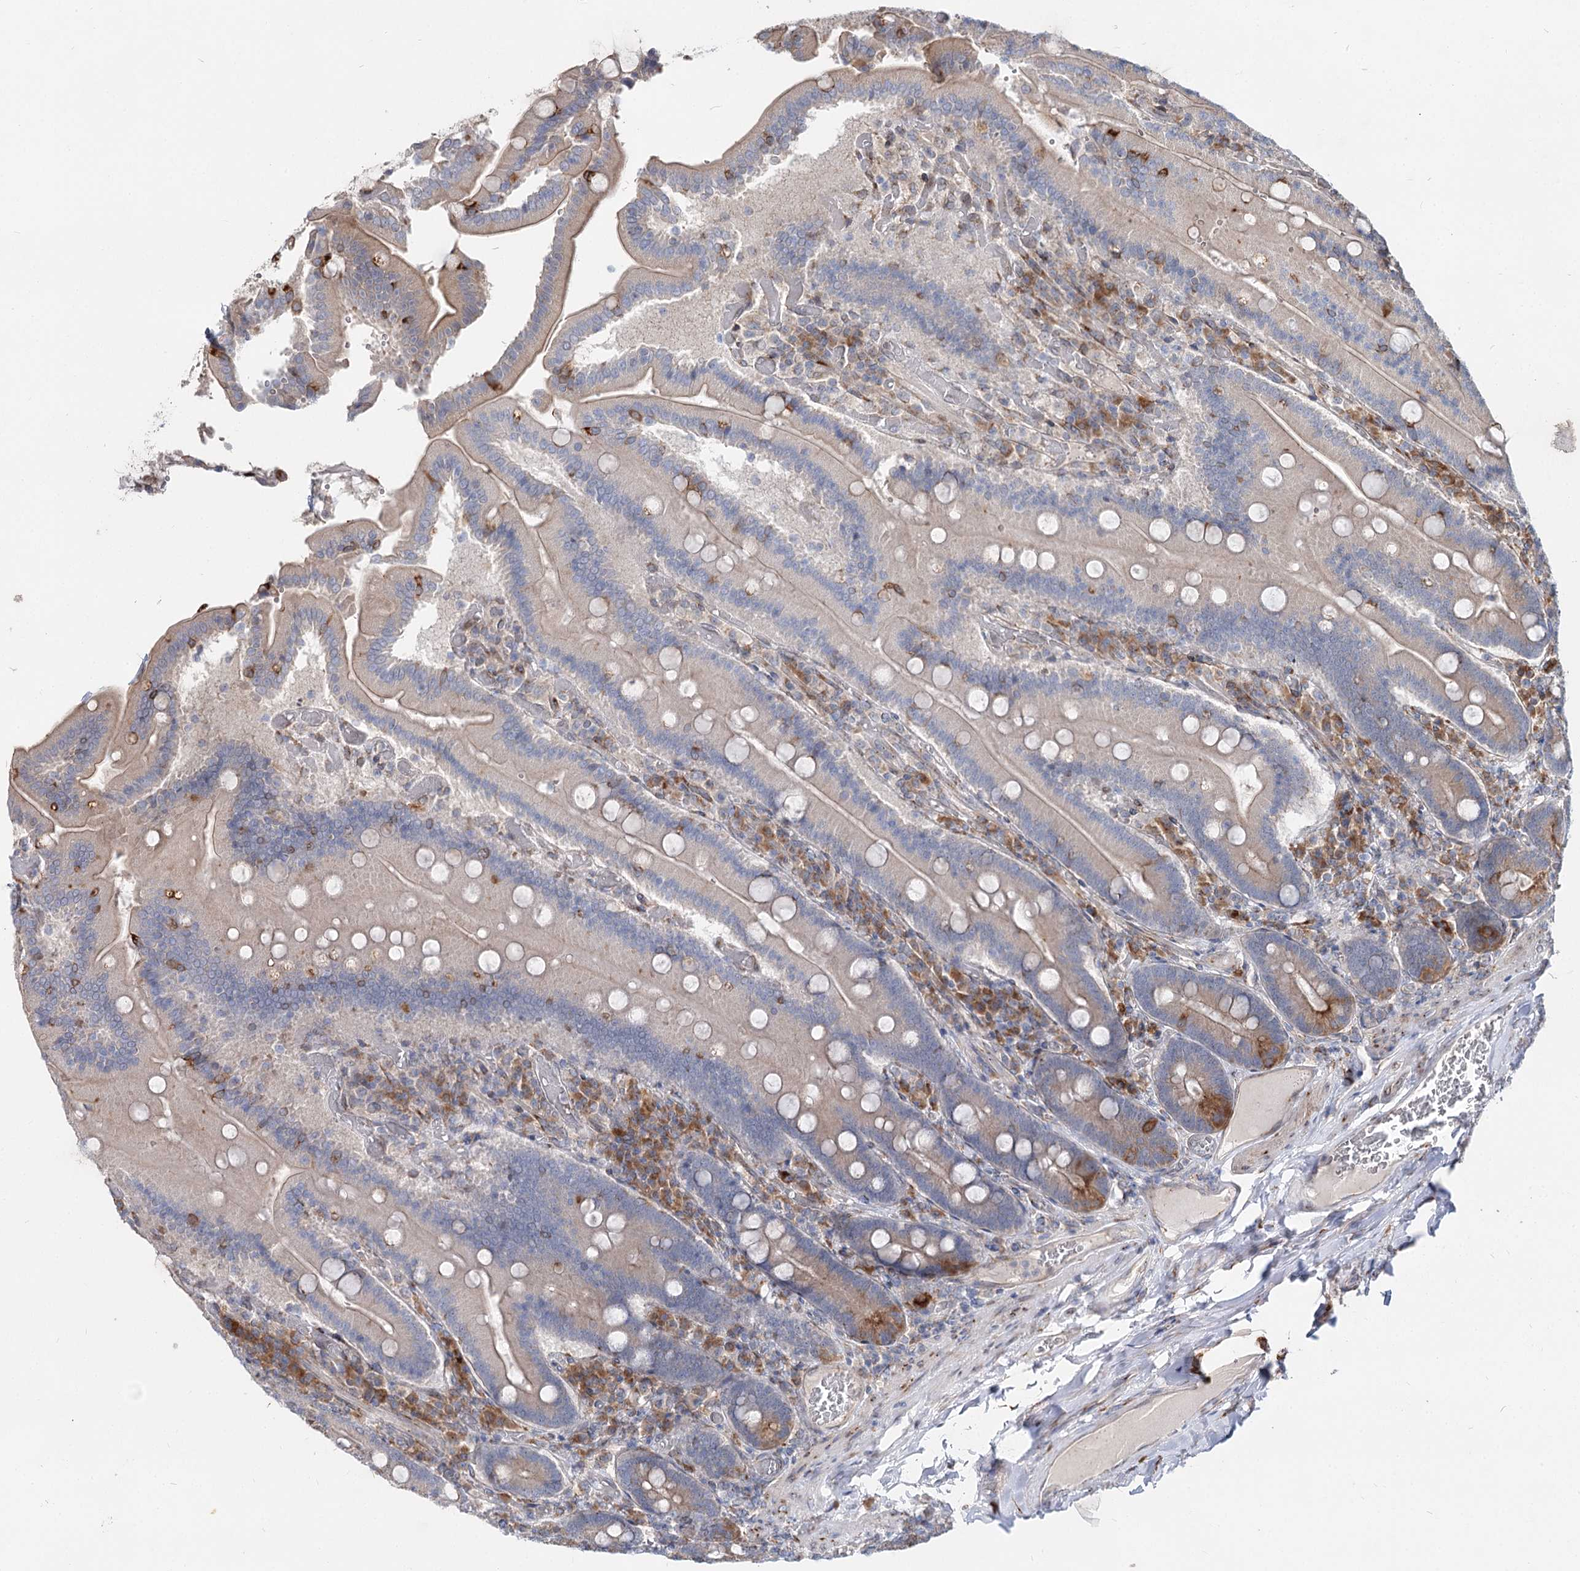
{"staining": {"intensity": "moderate", "quantity": "25%-75%", "location": "cytoplasmic/membranous"}, "tissue": "duodenum", "cell_type": "Glandular cells", "image_type": "normal", "snomed": [{"axis": "morphology", "description": "Normal tissue, NOS"}, {"axis": "topography", "description": "Duodenum"}], "caption": "Immunohistochemistry (IHC) (DAB) staining of benign human duodenum demonstrates moderate cytoplasmic/membranous protein positivity in about 25%-75% of glandular cells.", "gene": "SPART", "patient": {"sex": "female", "age": 62}}